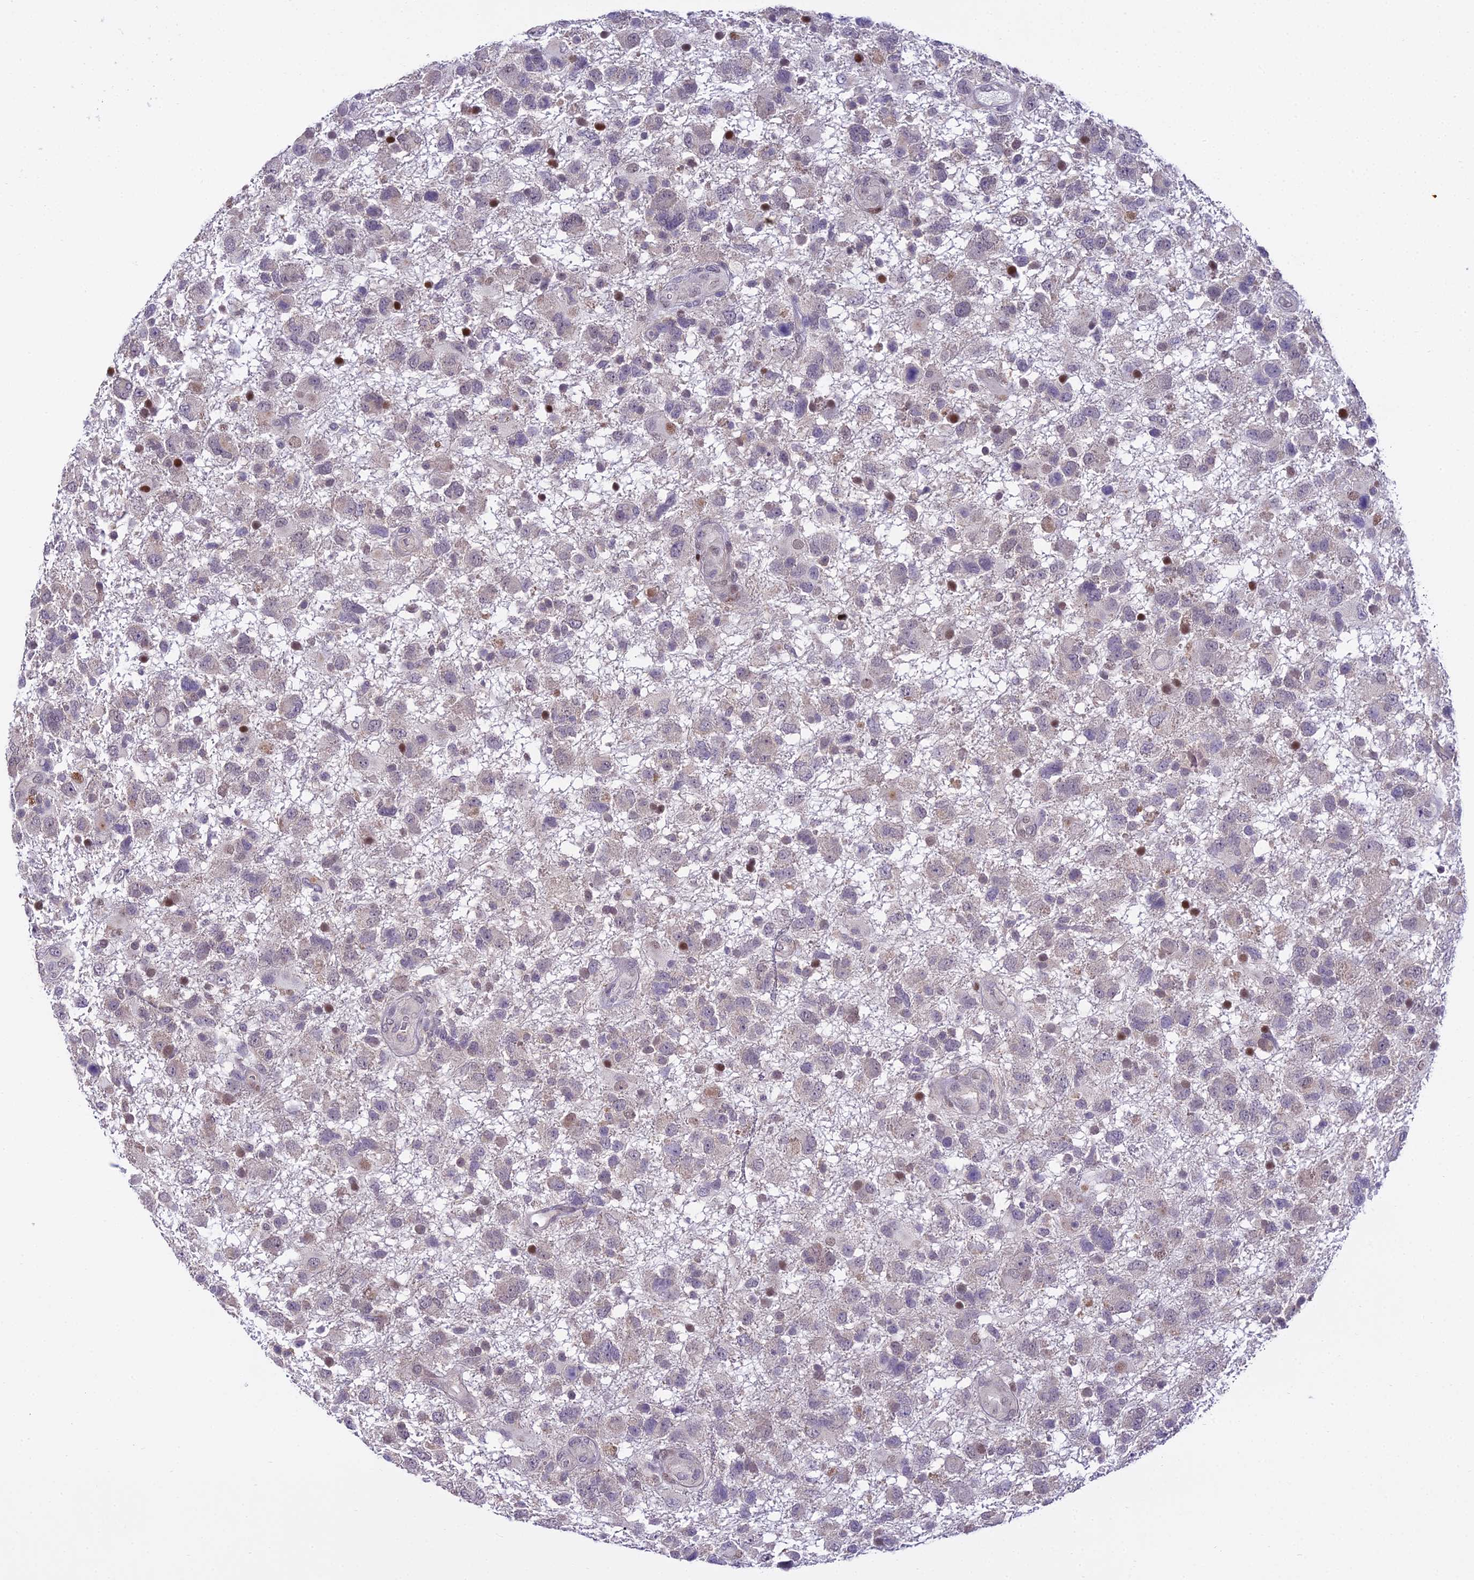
{"staining": {"intensity": "negative", "quantity": "none", "location": "none"}, "tissue": "glioma", "cell_type": "Tumor cells", "image_type": "cancer", "snomed": [{"axis": "morphology", "description": "Glioma, malignant, High grade"}, {"axis": "topography", "description": "Brain"}], "caption": "Immunohistochemistry photomicrograph of neoplastic tissue: glioma stained with DAB exhibits no significant protein expression in tumor cells.", "gene": "ZNF707", "patient": {"sex": "male", "age": 61}}